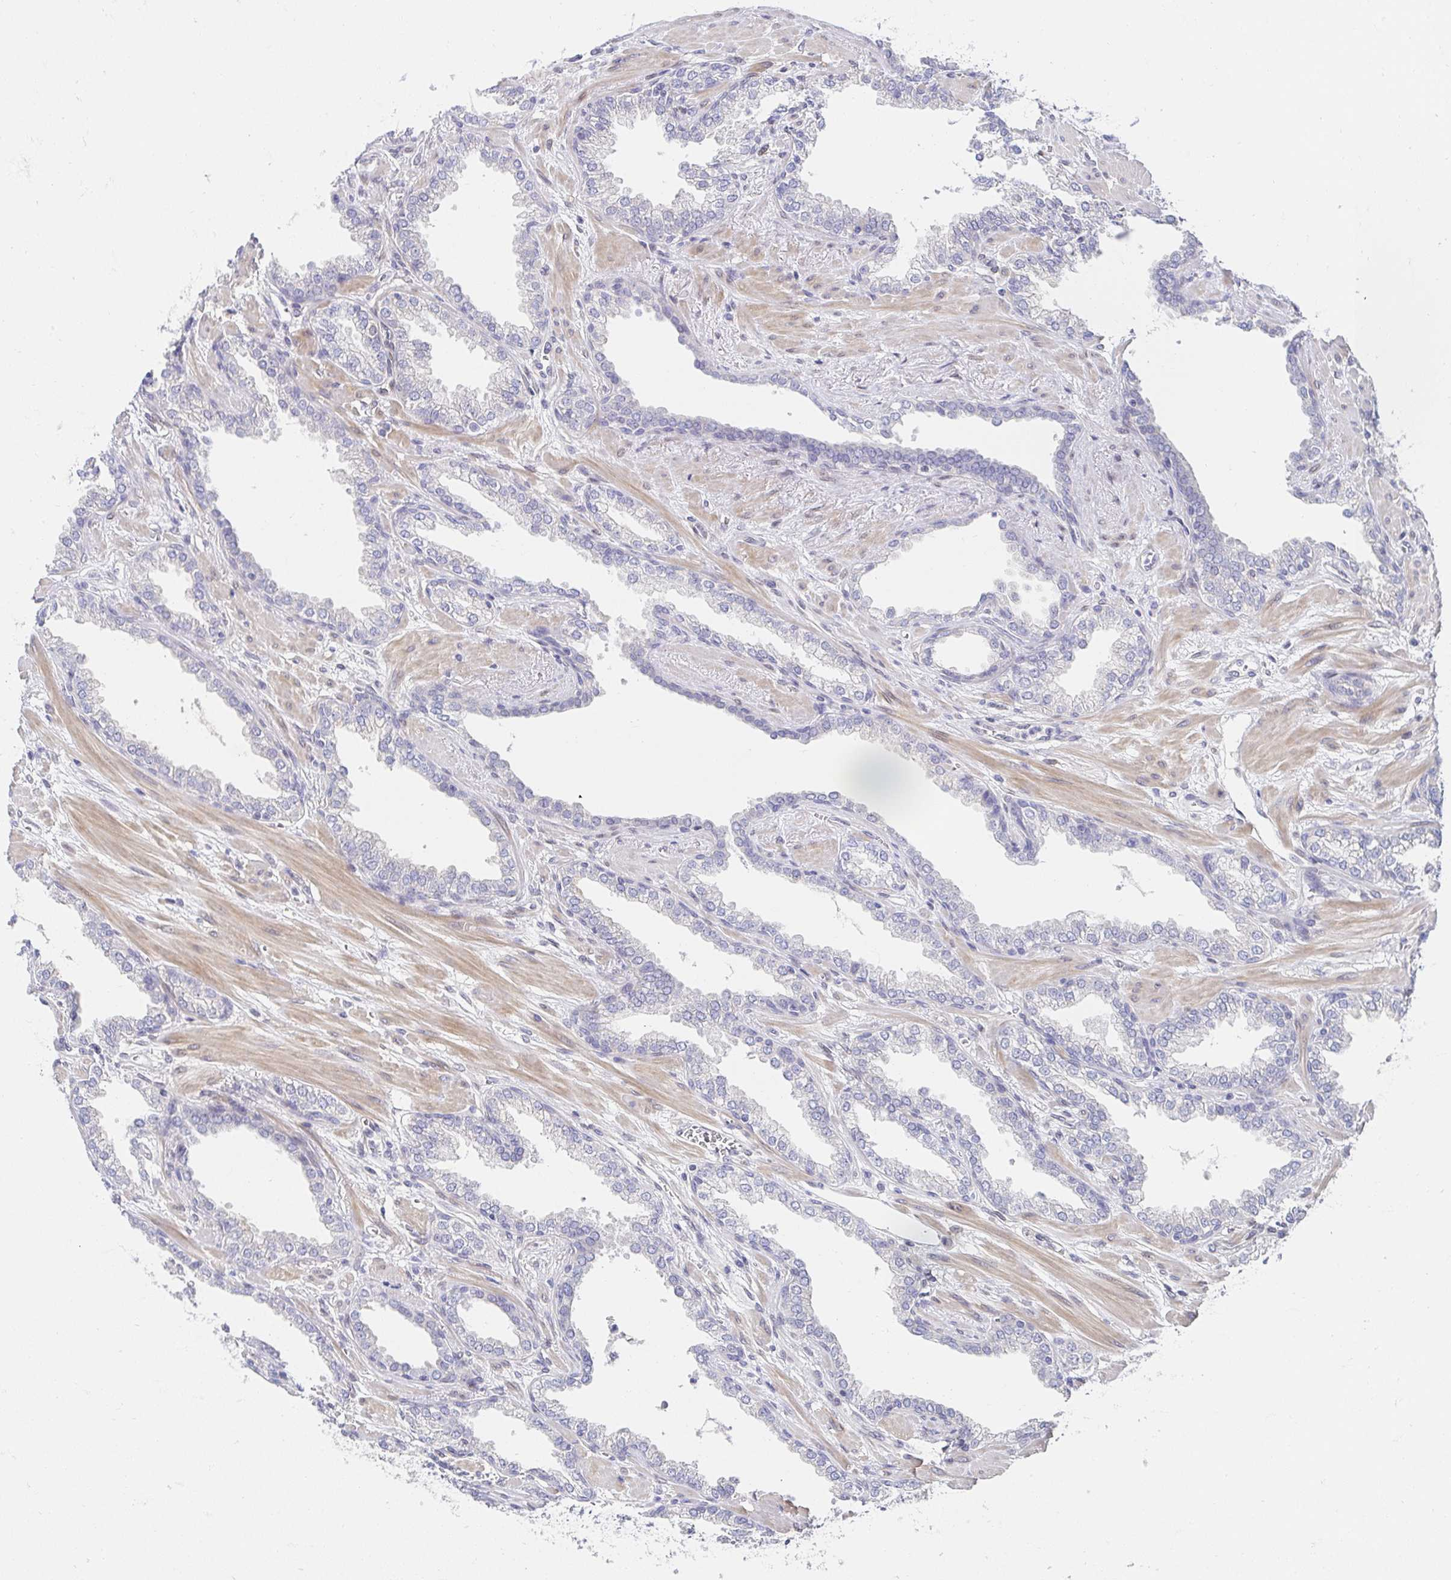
{"staining": {"intensity": "negative", "quantity": "none", "location": "none"}, "tissue": "prostate cancer", "cell_type": "Tumor cells", "image_type": "cancer", "snomed": [{"axis": "morphology", "description": "Adenocarcinoma, High grade"}, {"axis": "topography", "description": "Prostate"}], "caption": "Protein analysis of prostate cancer reveals no significant staining in tumor cells.", "gene": "AKAP14", "patient": {"sex": "male", "age": 60}}